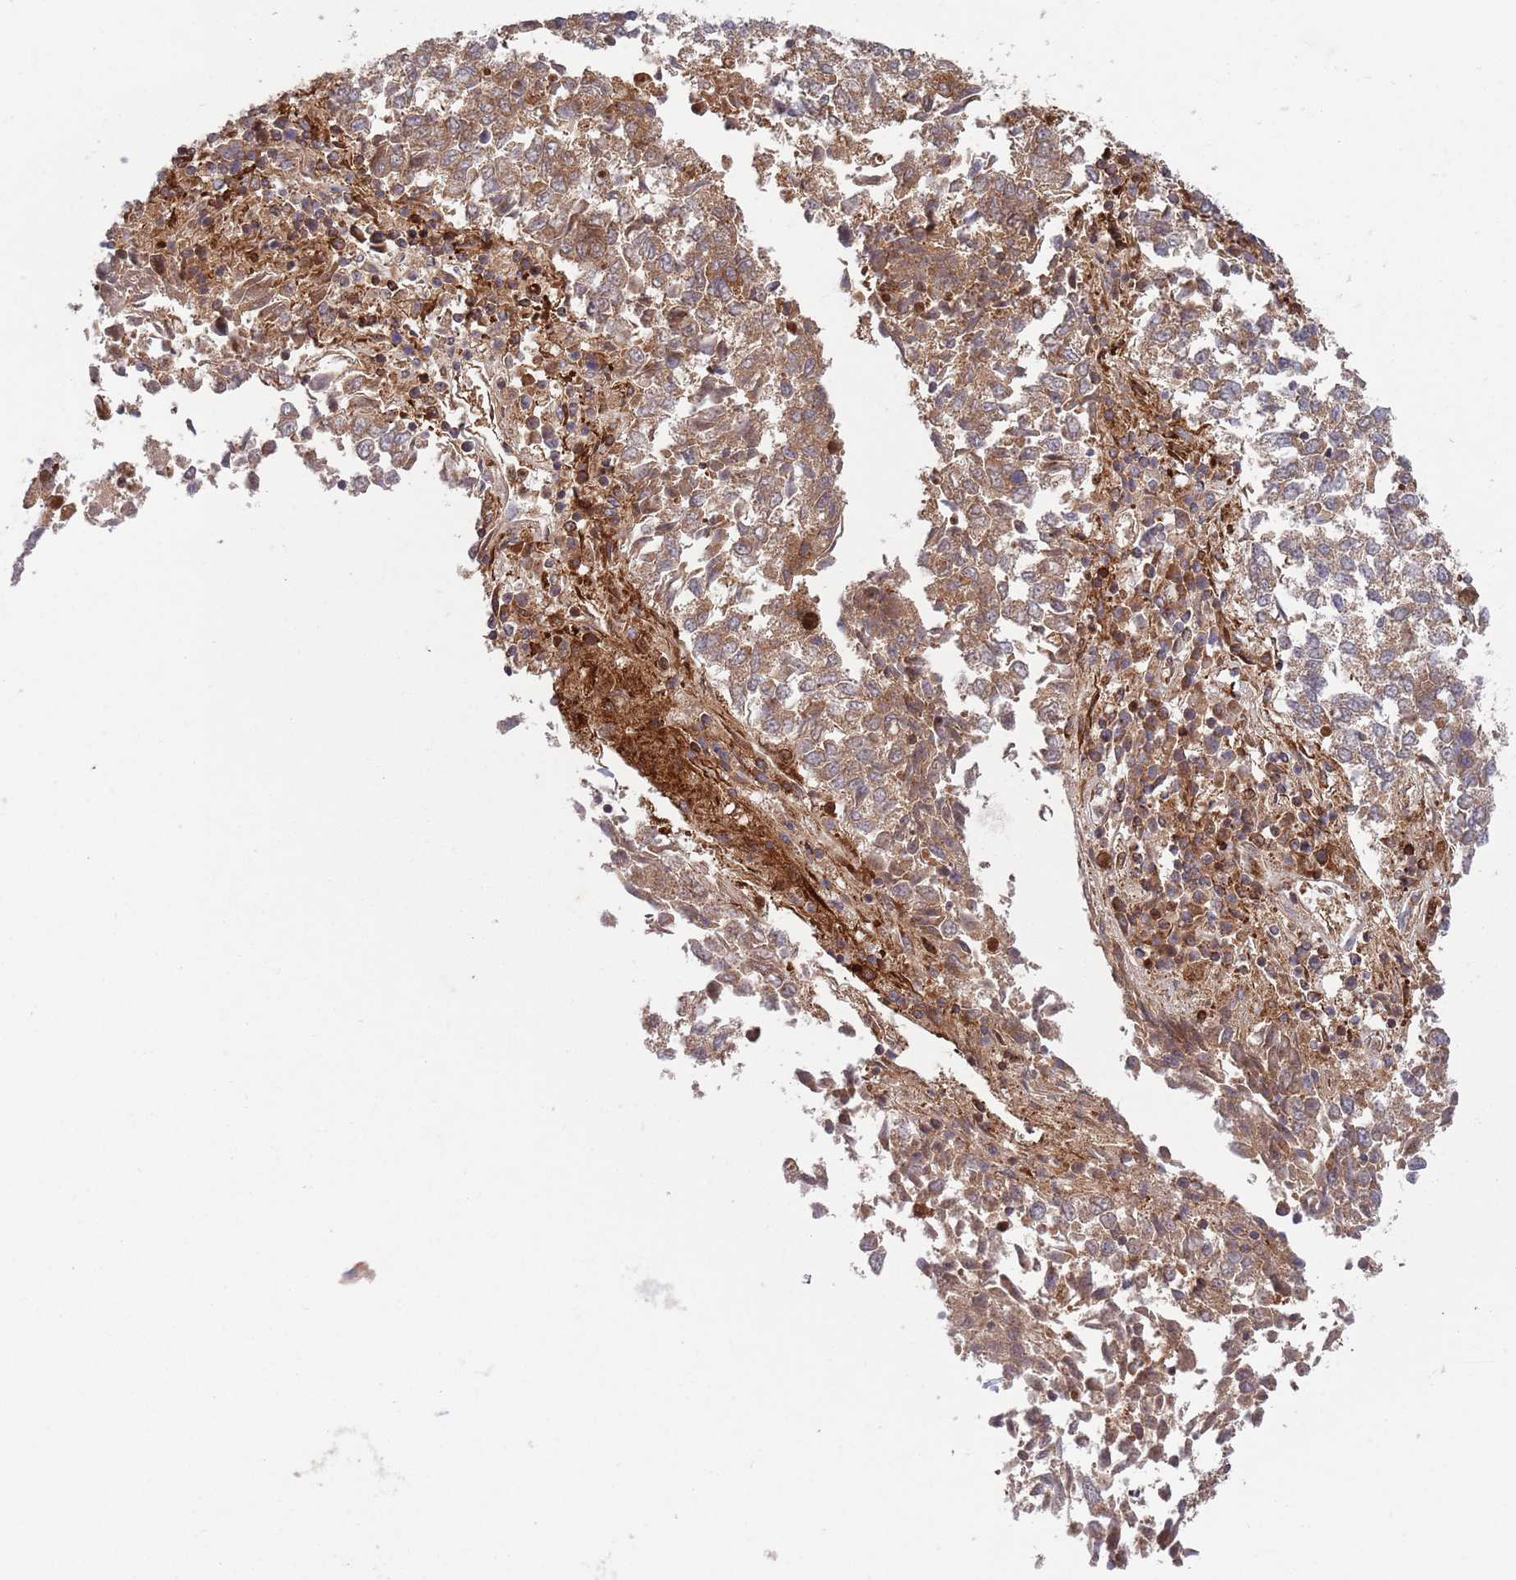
{"staining": {"intensity": "moderate", "quantity": ">75%", "location": "cytoplasmic/membranous"}, "tissue": "lung cancer", "cell_type": "Tumor cells", "image_type": "cancer", "snomed": [{"axis": "morphology", "description": "Squamous cell carcinoma, NOS"}, {"axis": "topography", "description": "Lung"}], "caption": "An immunohistochemistry micrograph of neoplastic tissue is shown. Protein staining in brown shows moderate cytoplasmic/membranous positivity in lung squamous cell carcinoma within tumor cells.", "gene": "ZMYM5", "patient": {"sex": "male", "age": 73}}